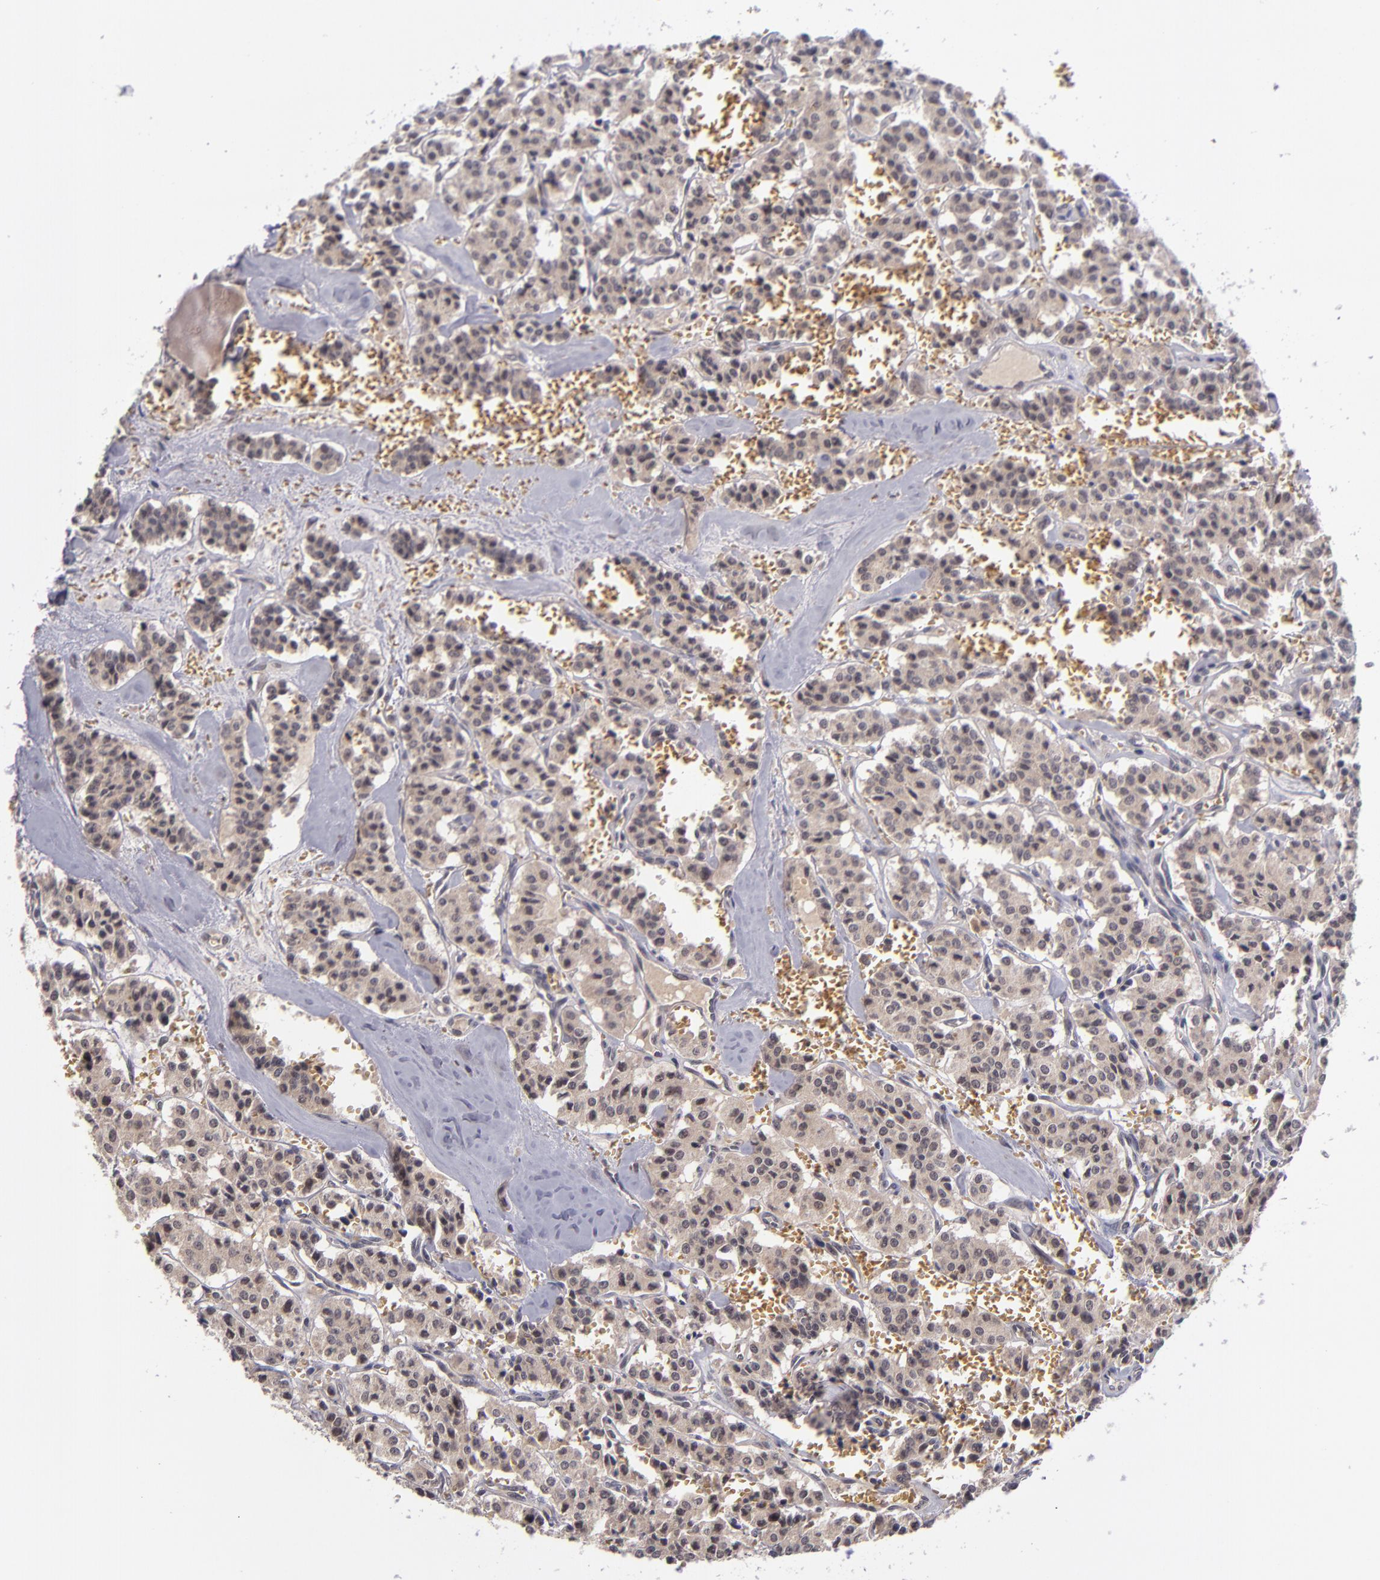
{"staining": {"intensity": "moderate", "quantity": ">75%", "location": "cytoplasmic/membranous,nuclear"}, "tissue": "carcinoid", "cell_type": "Tumor cells", "image_type": "cancer", "snomed": [{"axis": "morphology", "description": "Carcinoid, malignant, NOS"}, {"axis": "topography", "description": "Bronchus"}], "caption": "Malignant carcinoid stained with immunohistochemistry (IHC) demonstrates moderate cytoplasmic/membranous and nuclear expression in about >75% of tumor cells.", "gene": "CDC7", "patient": {"sex": "male", "age": 55}}